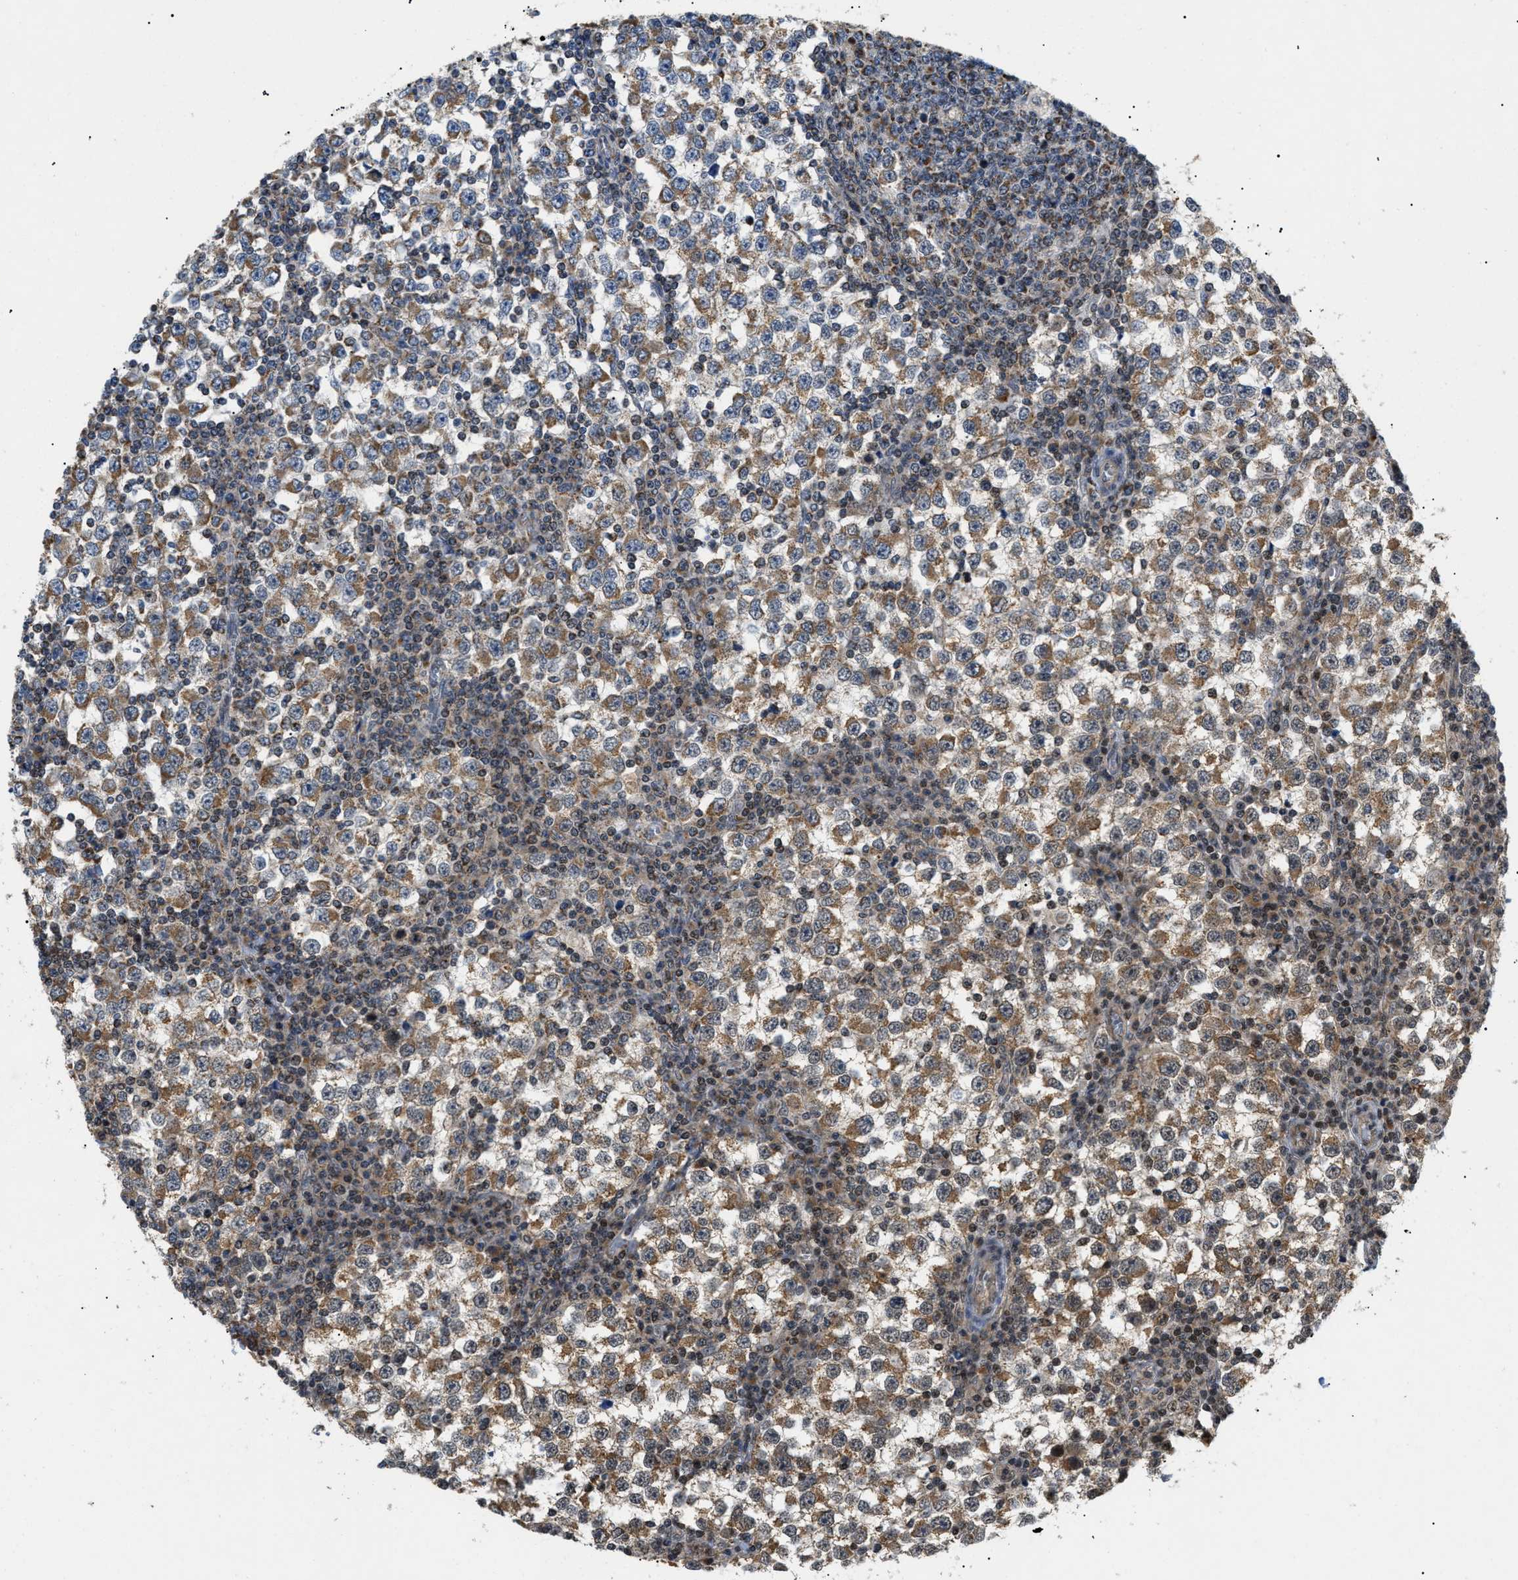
{"staining": {"intensity": "moderate", "quantity": ">75%", "location": "cytoplasmic/membranous"}, "tissue": "testis cancer", "cell_type": "Tumor cells", "image_type": "cancer", "snomed": [{"axis": "morphology", "description": "Seminoma, NOS"}, {"axis": "topography", "description": "Testis"}], "caption": "Protein expression analysis of human seminoma (testis) reveals moderate cytoplasmic/membranous positivity in approximately >75% of tumor cells. (DAB (3,3'-diaminobenzidine) IHC, brown staining for protein, blue staining for nuclei).", "gene": "ZBTB11", "patient": {"sex": "male", "age": 65}}